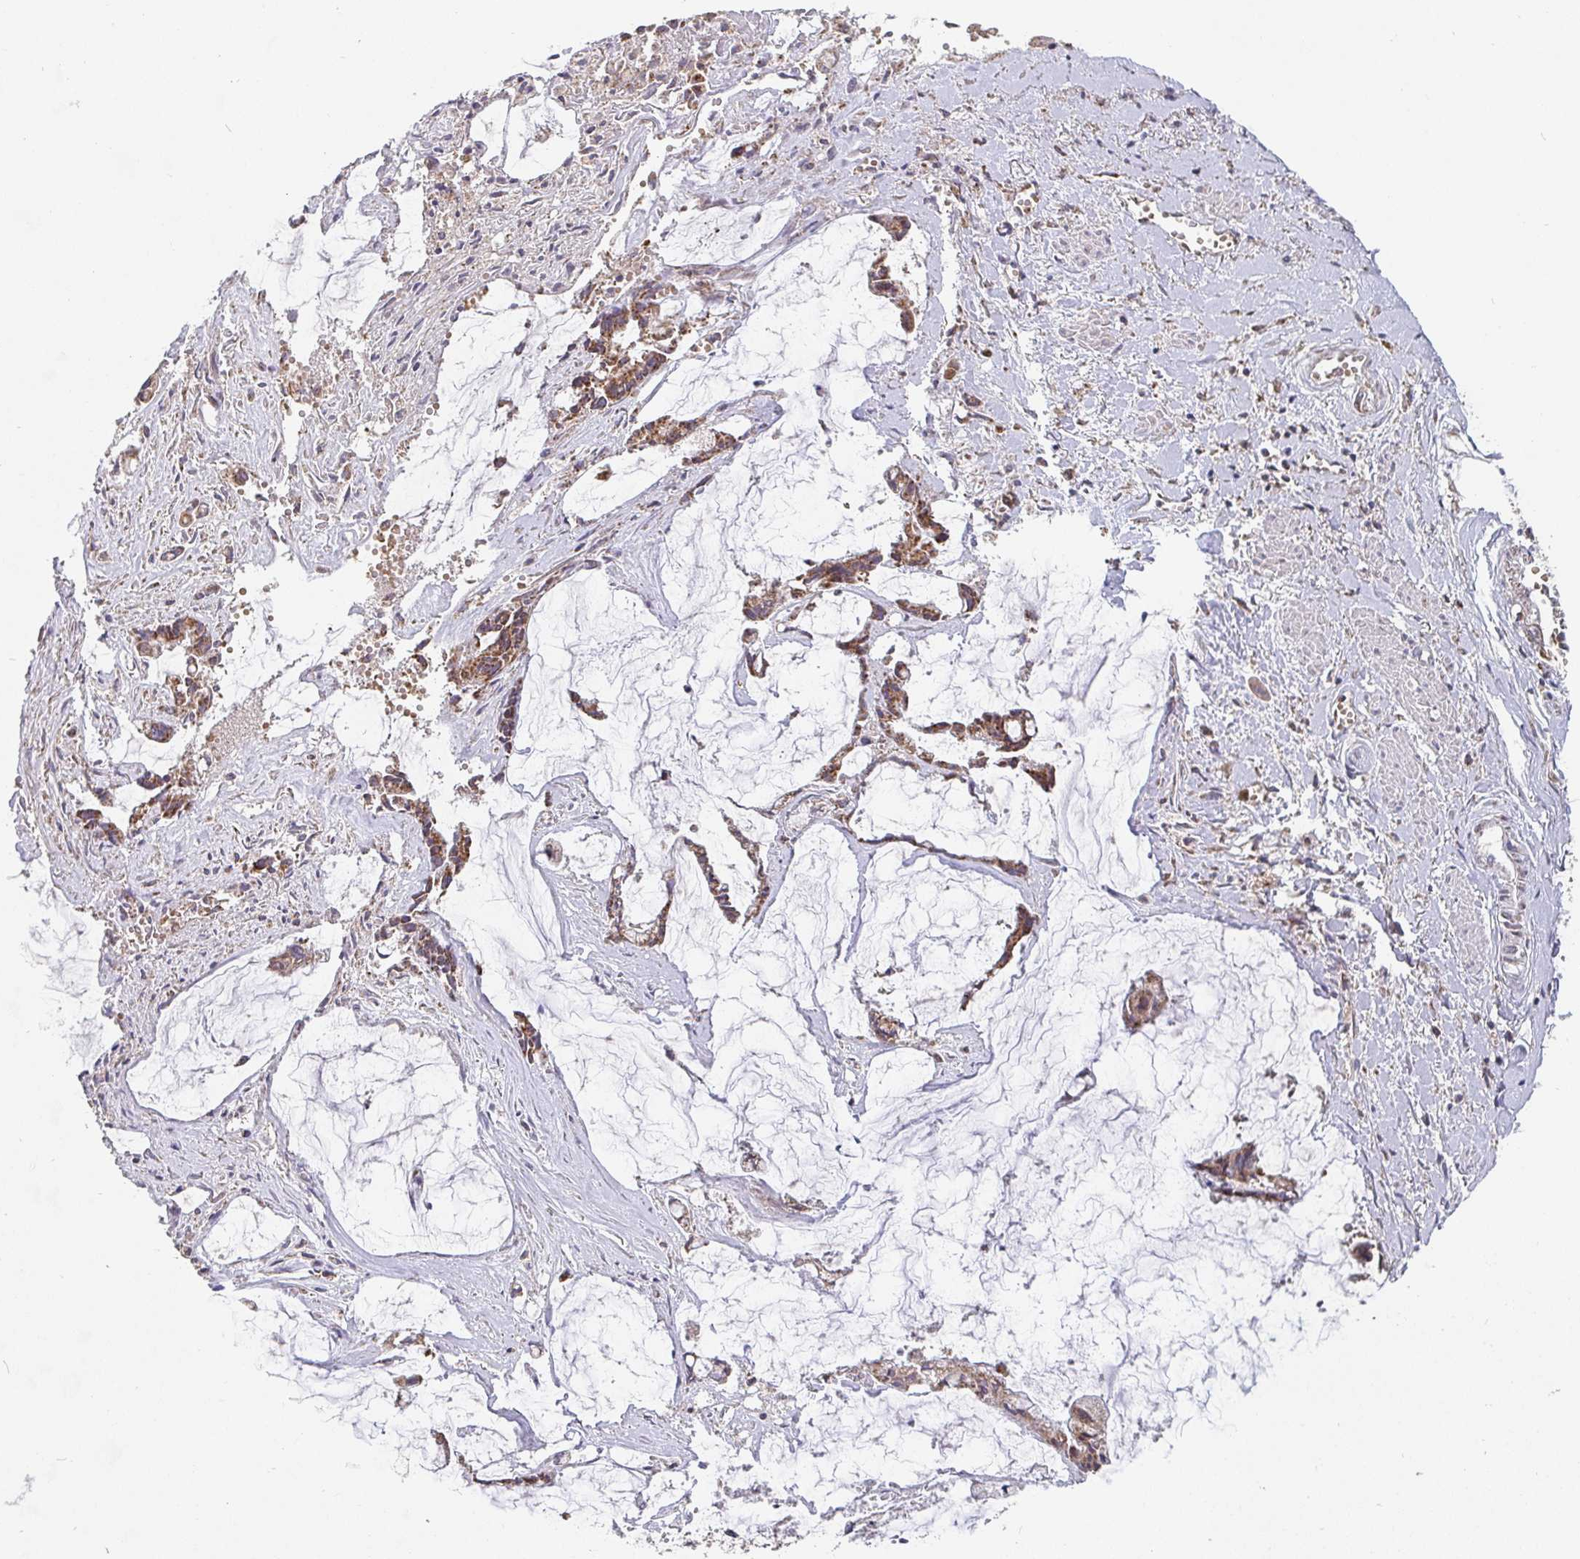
{"staining": {"intensity": "weak", "quantity": ">75%", "location": "cytoplasmic/membranous"}, "tissue": "ovarian cancer", "cell_type": "Tumor cells", "image_type": "cancer", "snomed": [{"axis": "morphology", "description": "Cystadenocarcinoma, mucinous, NOS"}, {"axis": "topography", "description": "Ovary"}], "caption": "Immunohistochemical staining of ovarian cancer (mucinous cystadenocarcinoma) demonstrates weak cytoplasmic/membranous protein staining in about >75% of tumor cells.", "gene": "PDF", "patient": {"sex": "female", "age": 90}}